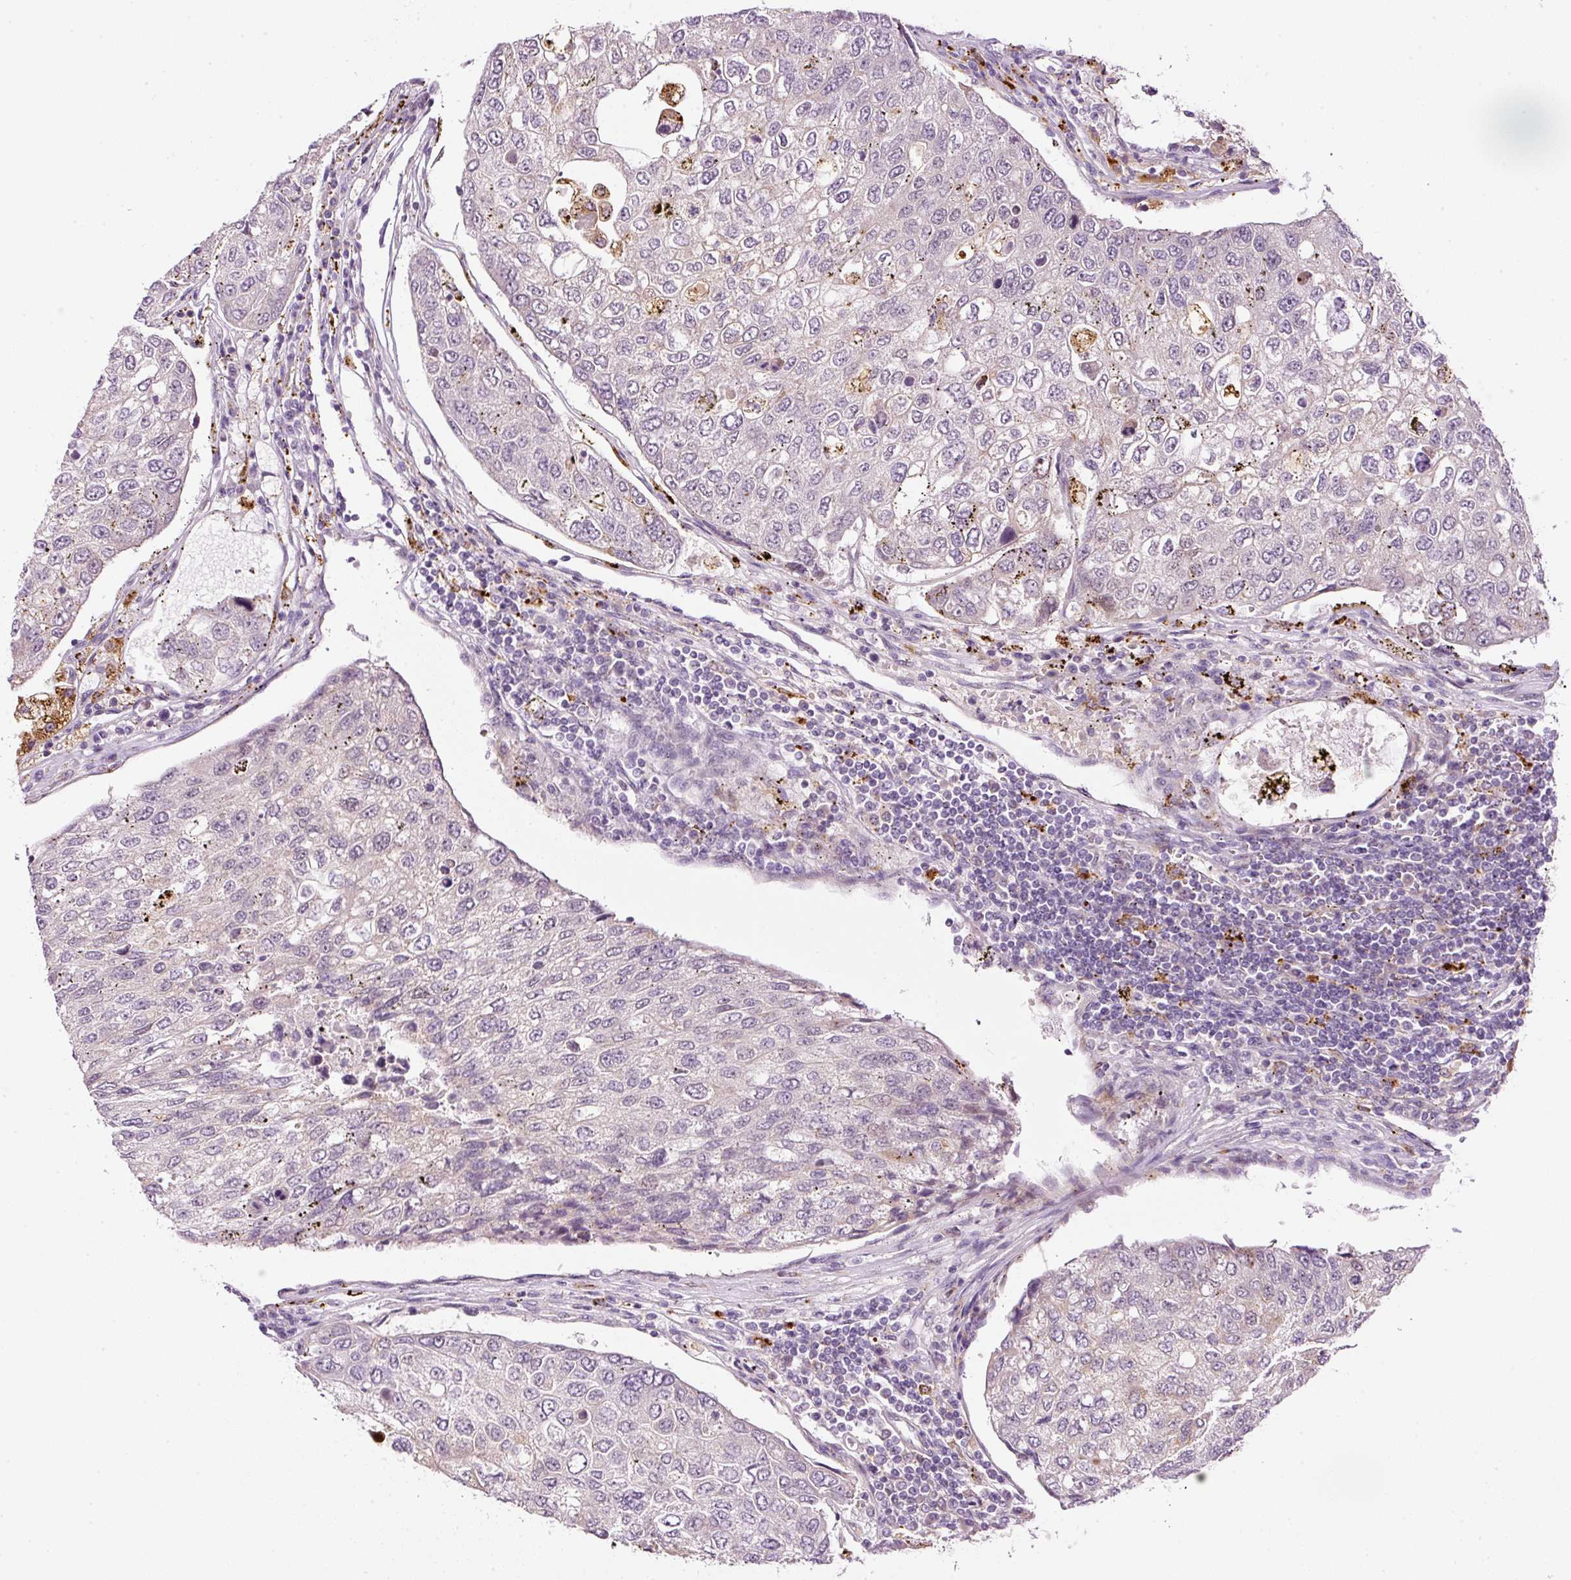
{"staining": {"intensity": "negative", "quantity": "none", "location": "none"}, "tissue": "urothelial cancer", "cell_type": "Tumor cells", "image_type": "cancer", "snomed": [{"axis": "morphology", "description": "Urothelial carcinoma, High grade"}, {"axis": "topography", "description": "Lymph node"}, {"axis": "topography", "description": "Urinary bladder"}], "caption": "Immunohistochemical staining of human urothelial cancer displays no significant staining in tumor cells.", "gene": "ZNF639", "patient": {"sex": "male", "age": 51}}